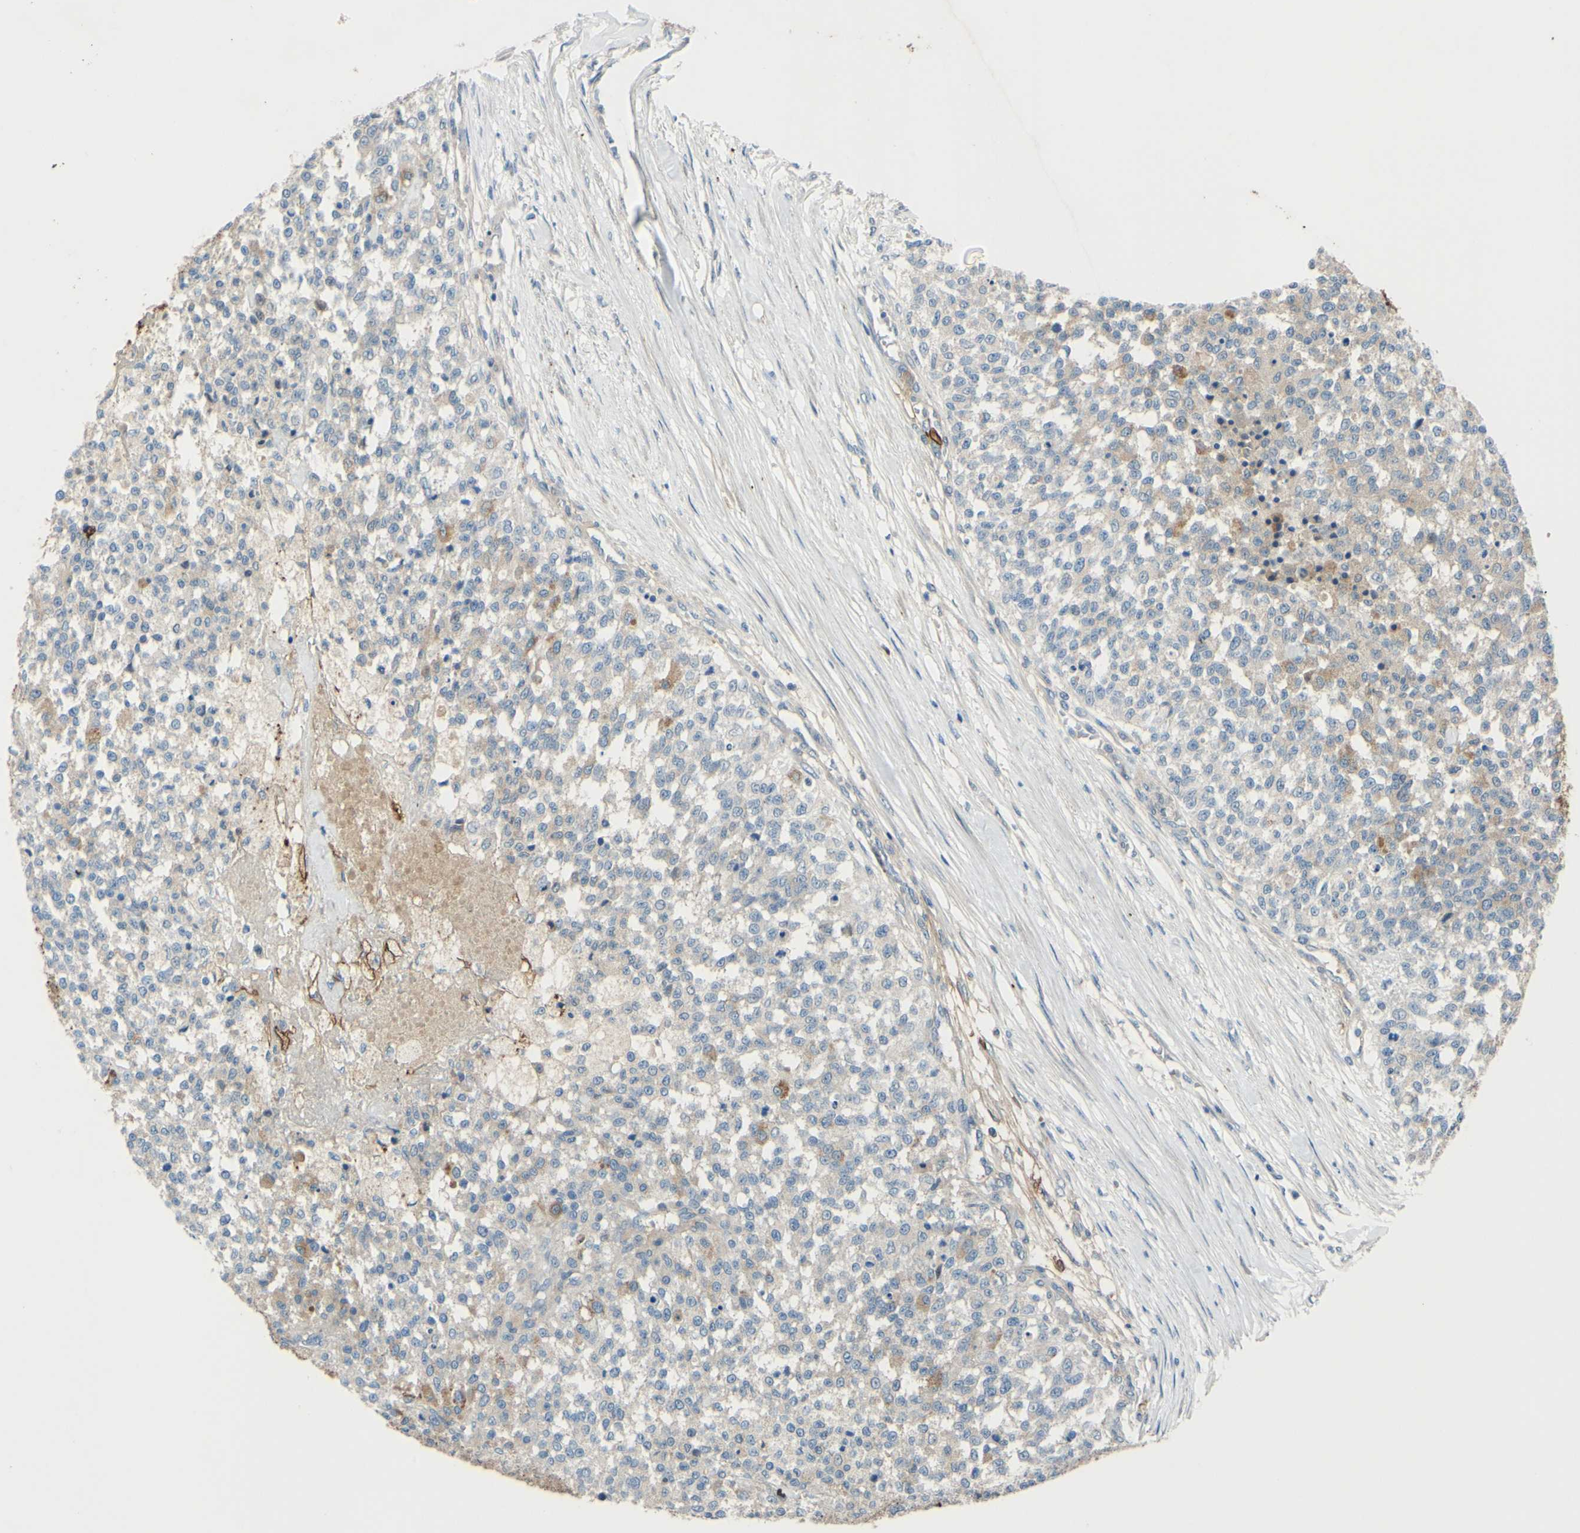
{"staining": {"intensity": "weak", "quantity": "25%-75%", "location": "cytoplasmic/membranous"}, "tissue": "testis cancer", "cell_type": "Tumor cells", "image_type": "cancer", "snomed": [{"axis": "morphology", "description": "Seminoma, NOS"}, {"axis": "topography", "description": "Testis"}], "caption": "Protein analysis of testis cancer (seminoma) tissue displays weak cytoplasmic/membranous expression in about 25%-75% of tumor cells.", "gene": "ARHGAP1", "patient": {"sex": "male", "age": 59}}